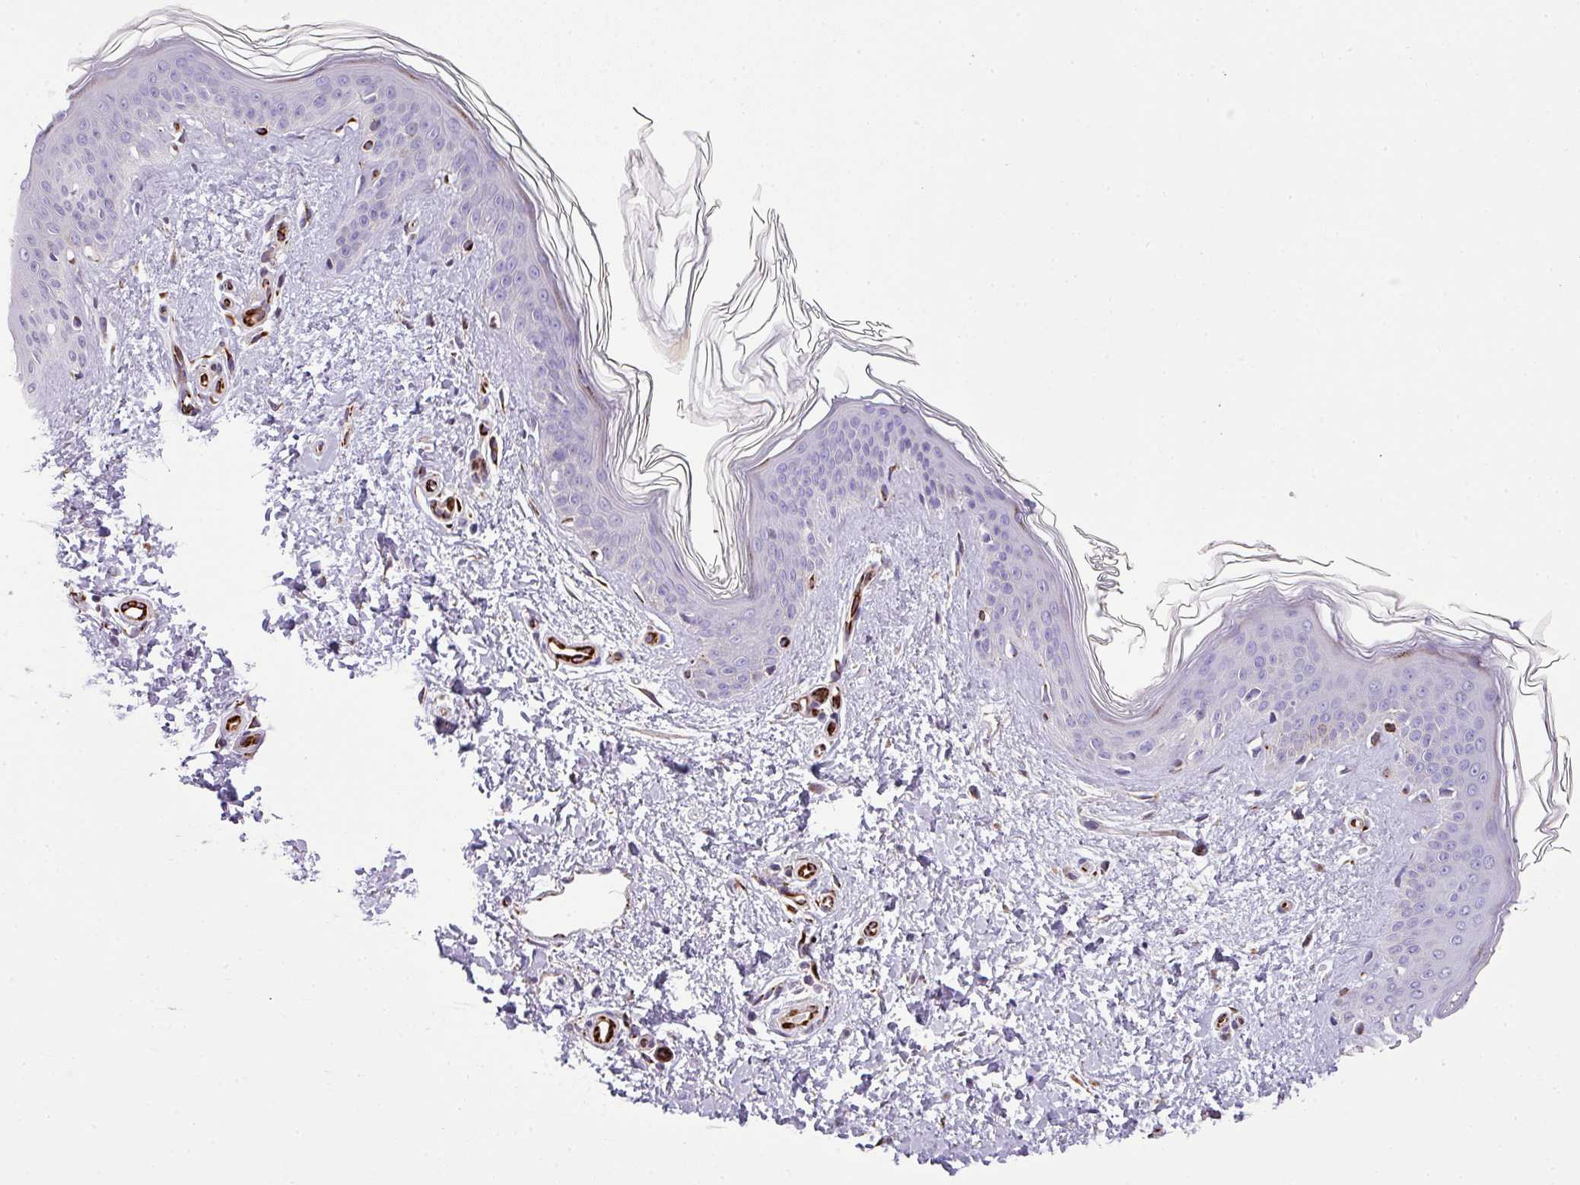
{"staining": {"intensity": "strong", "quantity": "25%-75%", "location": "cytoplasmic/membranous"}, "tissue": "skin", "cell_type": "Fibroblasts", "image_type": "normal", "snomed": [{"axis": "morphology", "description": "Normal tissue, NOS"}, {"axis": "topography", "description": "Skin"}], "caption": "This image exhibits immunohistochemistry (IHC) staining of unremarkable skin, with high strong cytoplasmic/membranous expression in approximately 25%-75% of fibroblasts.", "gene": "ENSG00000273748", "patient": {"sex": "female", "age": 41}}